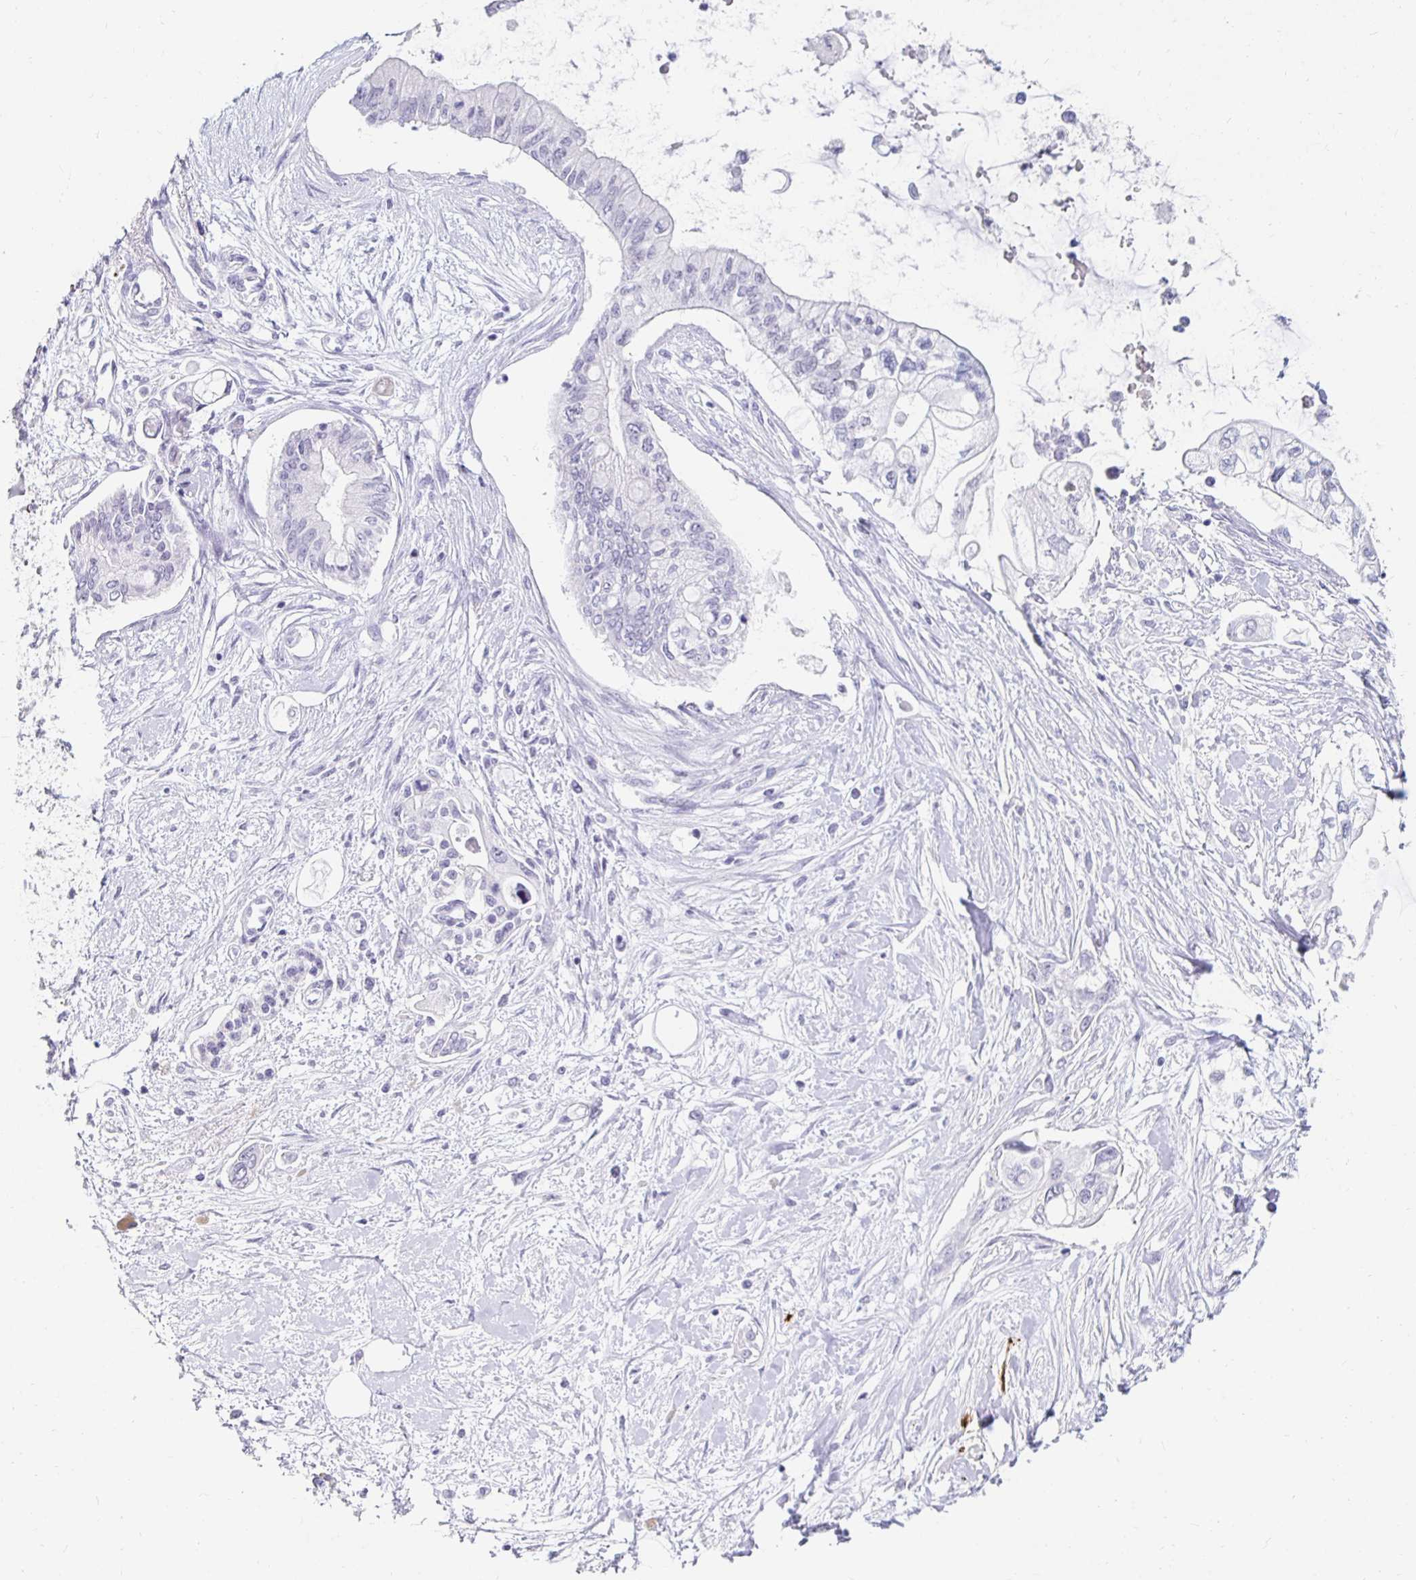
{"staining": {"intensity": "negative", "quantity": "none", "location": "none"}, "tissue": "pancreatic cancer", "cell_type": "Tumor cells", "image_type": "cancer", "snomed": [{"axis": "morphology", "description": "Adenocarcinoma, NOS"}, {"axis": "topography", "description": "Pancreas"}], "caption": "Immunohistochemistry of pancreatic cancer shows no positivity in tumor cells.", "gene": "KCNQ2", "patient": {"sex": "female", "age": 77}}